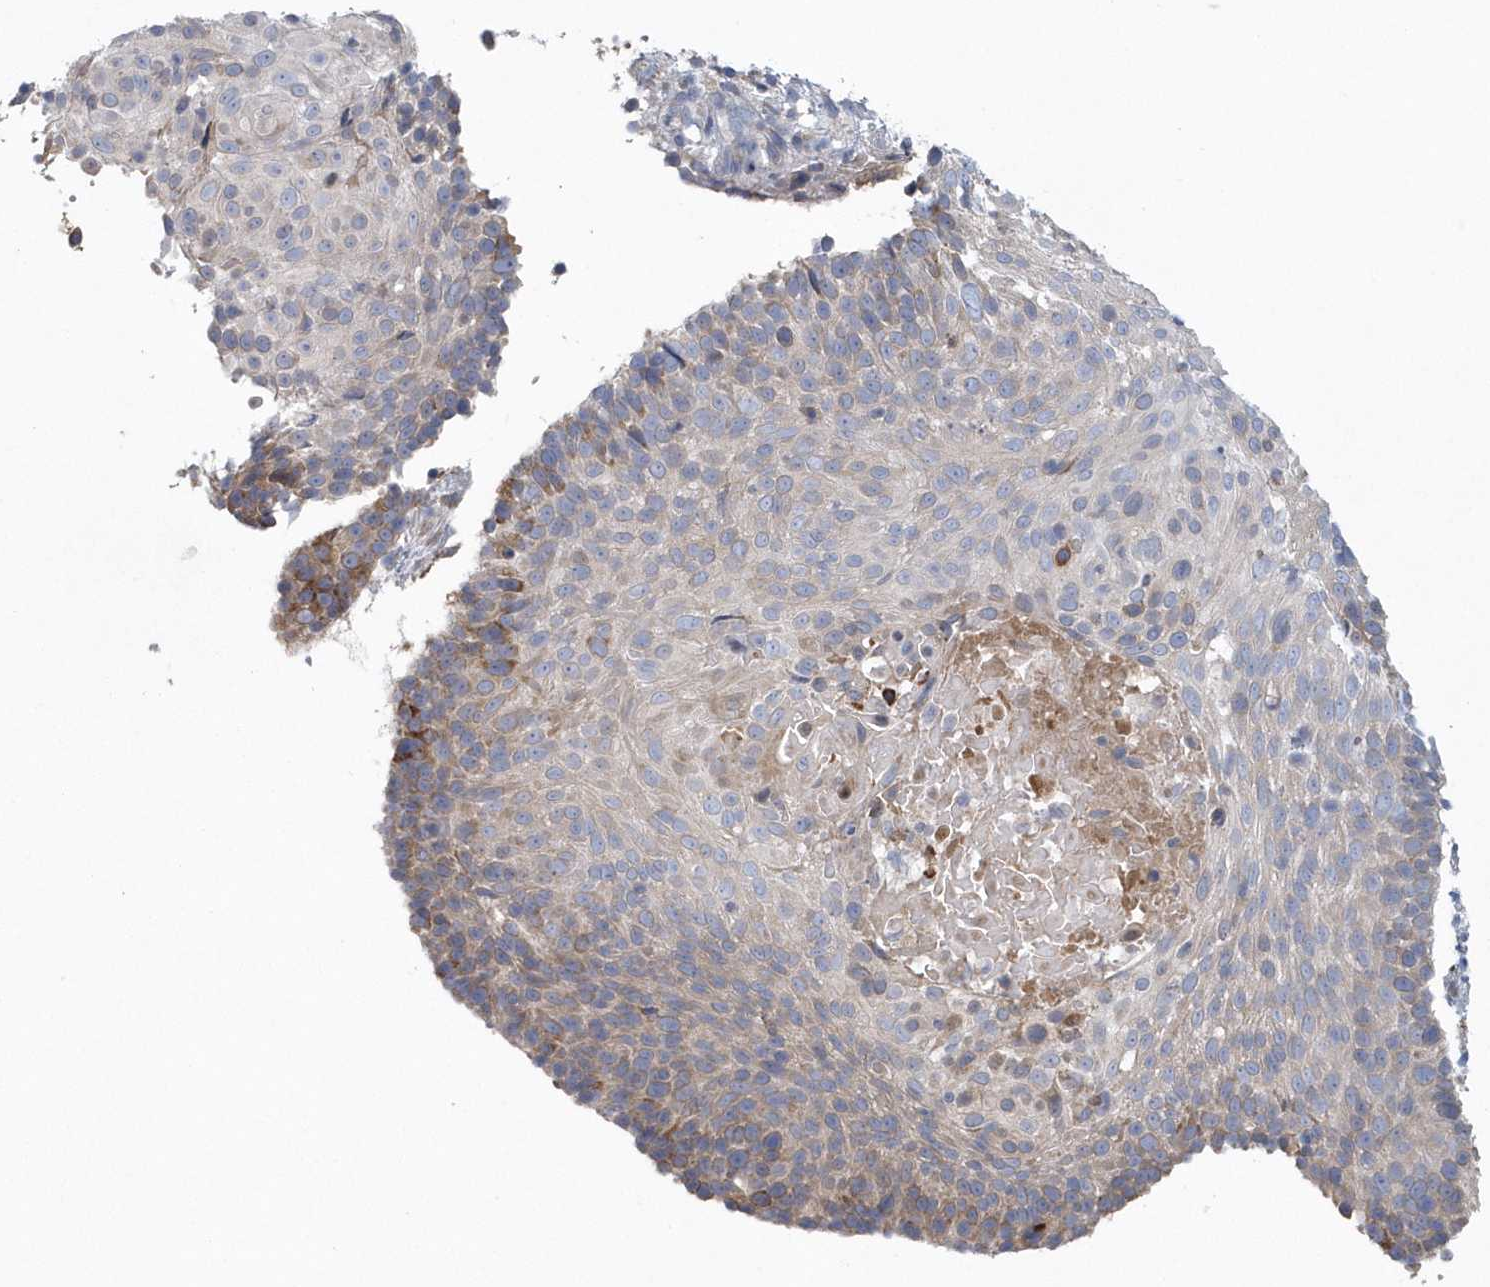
{"staining": {"intensity": "moderate", "quantity": "<25%", "location": "cytoplasmic/membranous"}, "tissue": "cervical cancer", "cell_type": "Tumor cells", "image_type": "cancer", "snomed": [{"axis": "morphology", "description": "Squamous cell carcinoma, NOS"}, {"axis": "topography", "description": "Cervix"}], "caption": "The immunohistochemical stain highlights moderate cytoplasmic/membranous expression in tumor cells of cervical cancer (squamous cell carcinoma) tissue.", "gene": "SPATA18", "patient": {"sex": "female", "age": 74}}